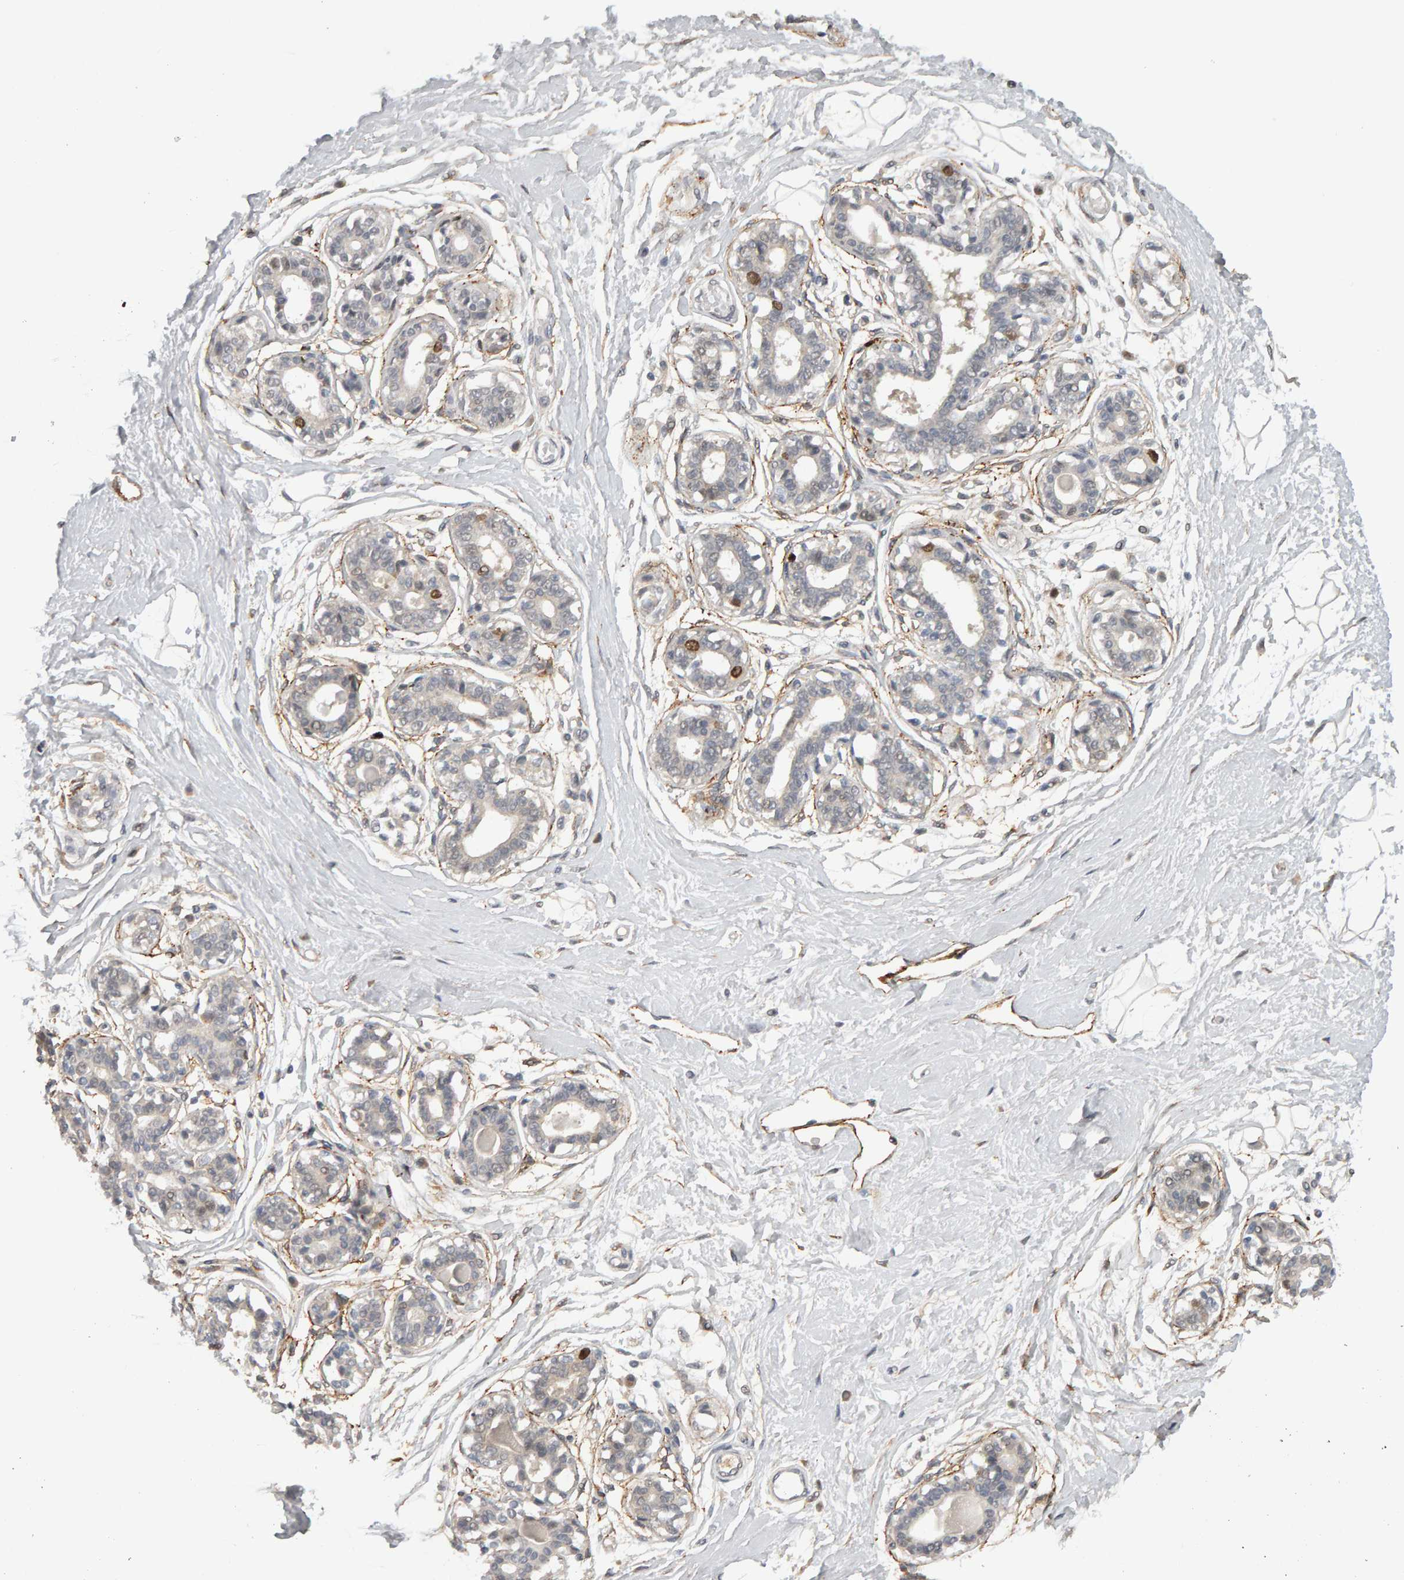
{"staining": {"intensity": "moderate", "quantity": "25%-75%", "location": "cytoplasmic/membranous,nuclear"}, "tissue": "breast", "cell_type": "Adipocytes", "image_type": "normal", "snomed": [{"axis": "morphology", "description": "Normal tissue, NOS"}, {"axis": "topography", "description": "Breast"}], "caption": "A brown stain shows moderate cytoplasmic/membranous,nuclear expression of a protein in adipocytes of unremarkable breast.", "gene": "CDCA5", "patient": {"sex": "female", "age": 45}}